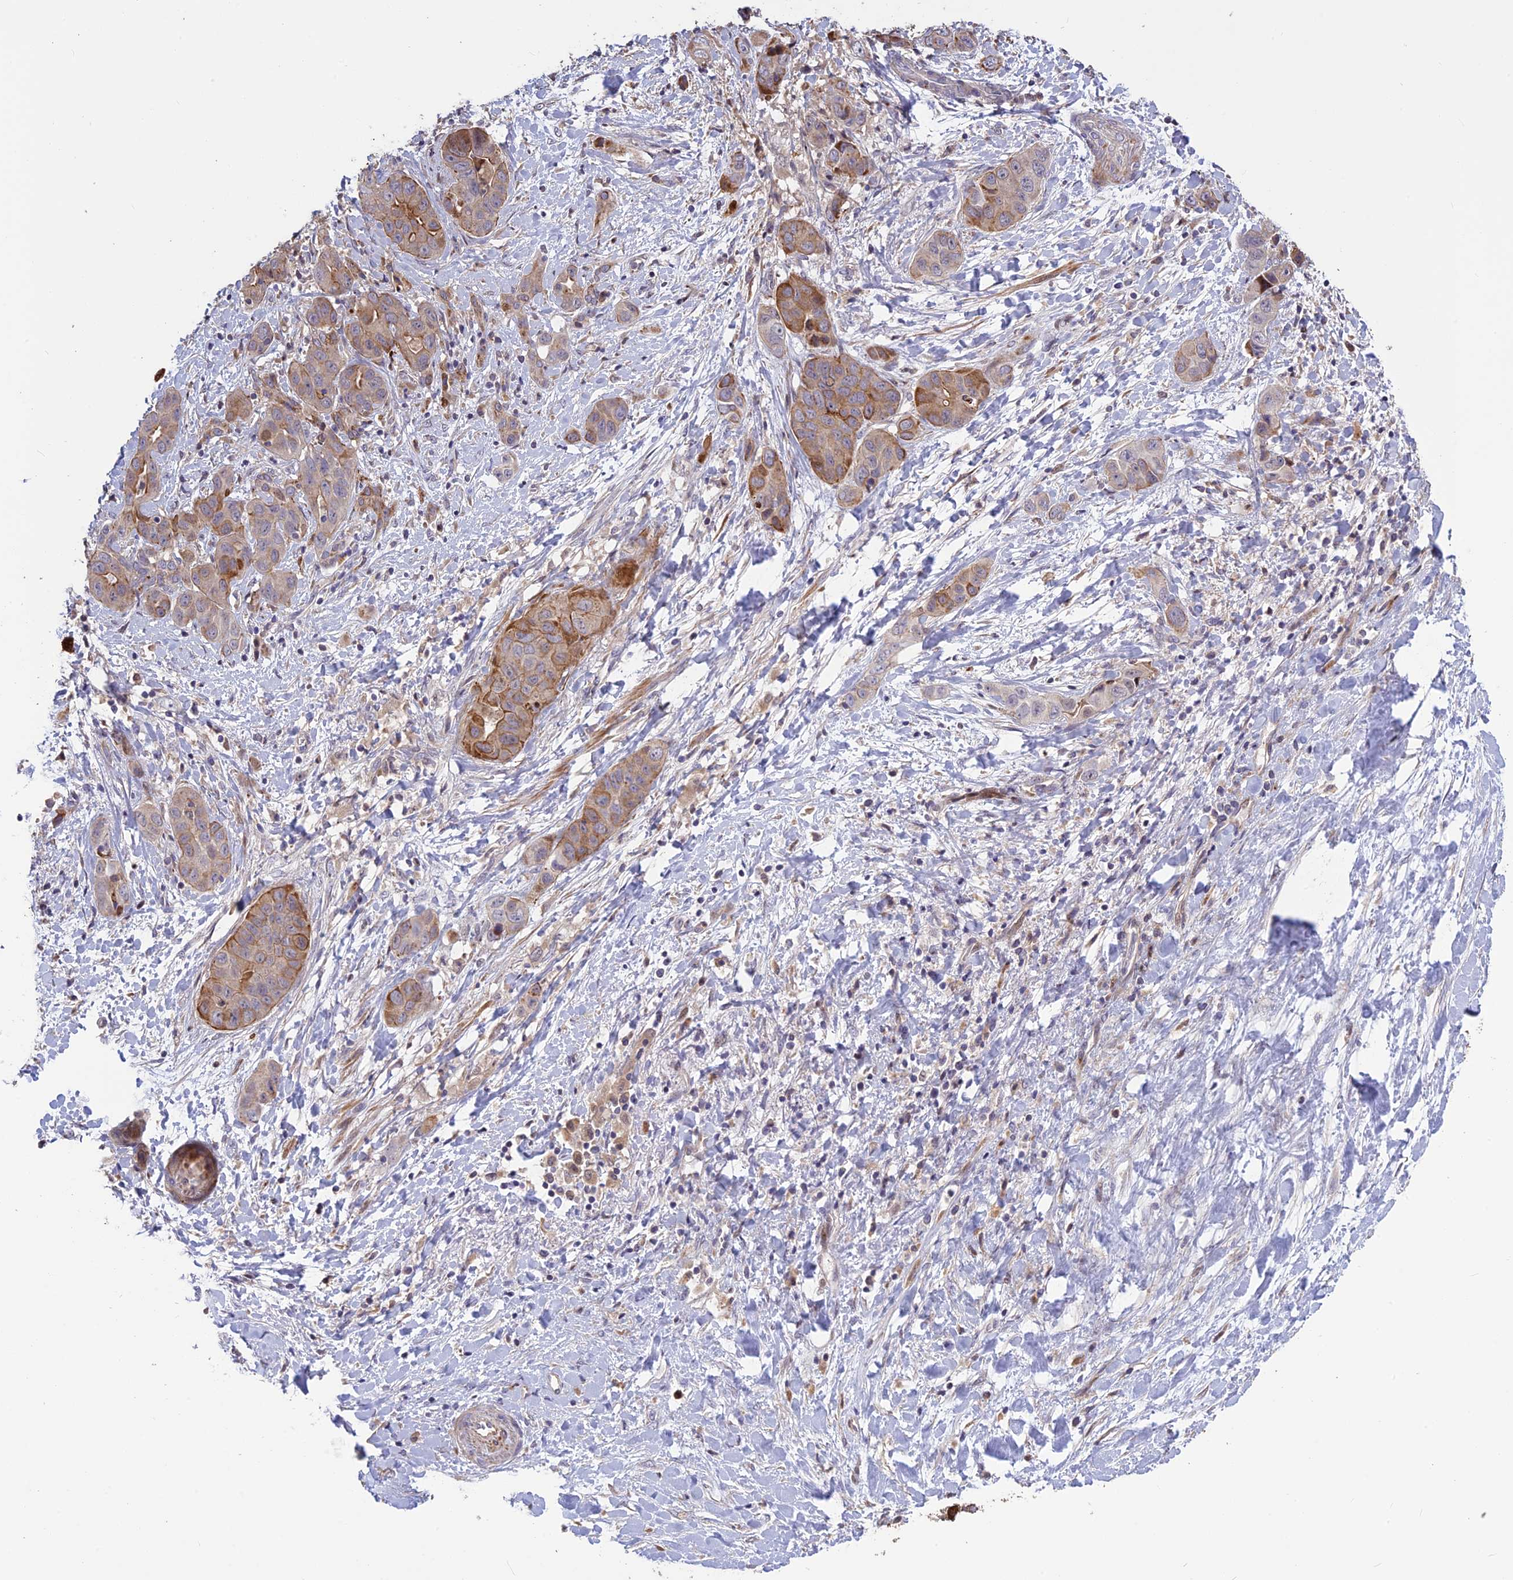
{"staining": {"intensity": "moderate", "quantity": "25%-75%", "location": "cytoplasmic/membranous"}, "tissue": "liver cancer", "cell_type": "Tumor cells", "image_type": "cancer", "snomed": [{"axis": "morphology", "description": "Cholangiocarcinoma"}, {"axis": "topography", "description": "Liver"}], "caption": "This image exhibits IHC staining of liver cancer (cholangiocarcinoma), with medium moderate cytoplasmic/membranous positivity in about 25%-75% of tumor cells.", "gene": "SPG21", "patient": {"sex": "female", "age": 52}}